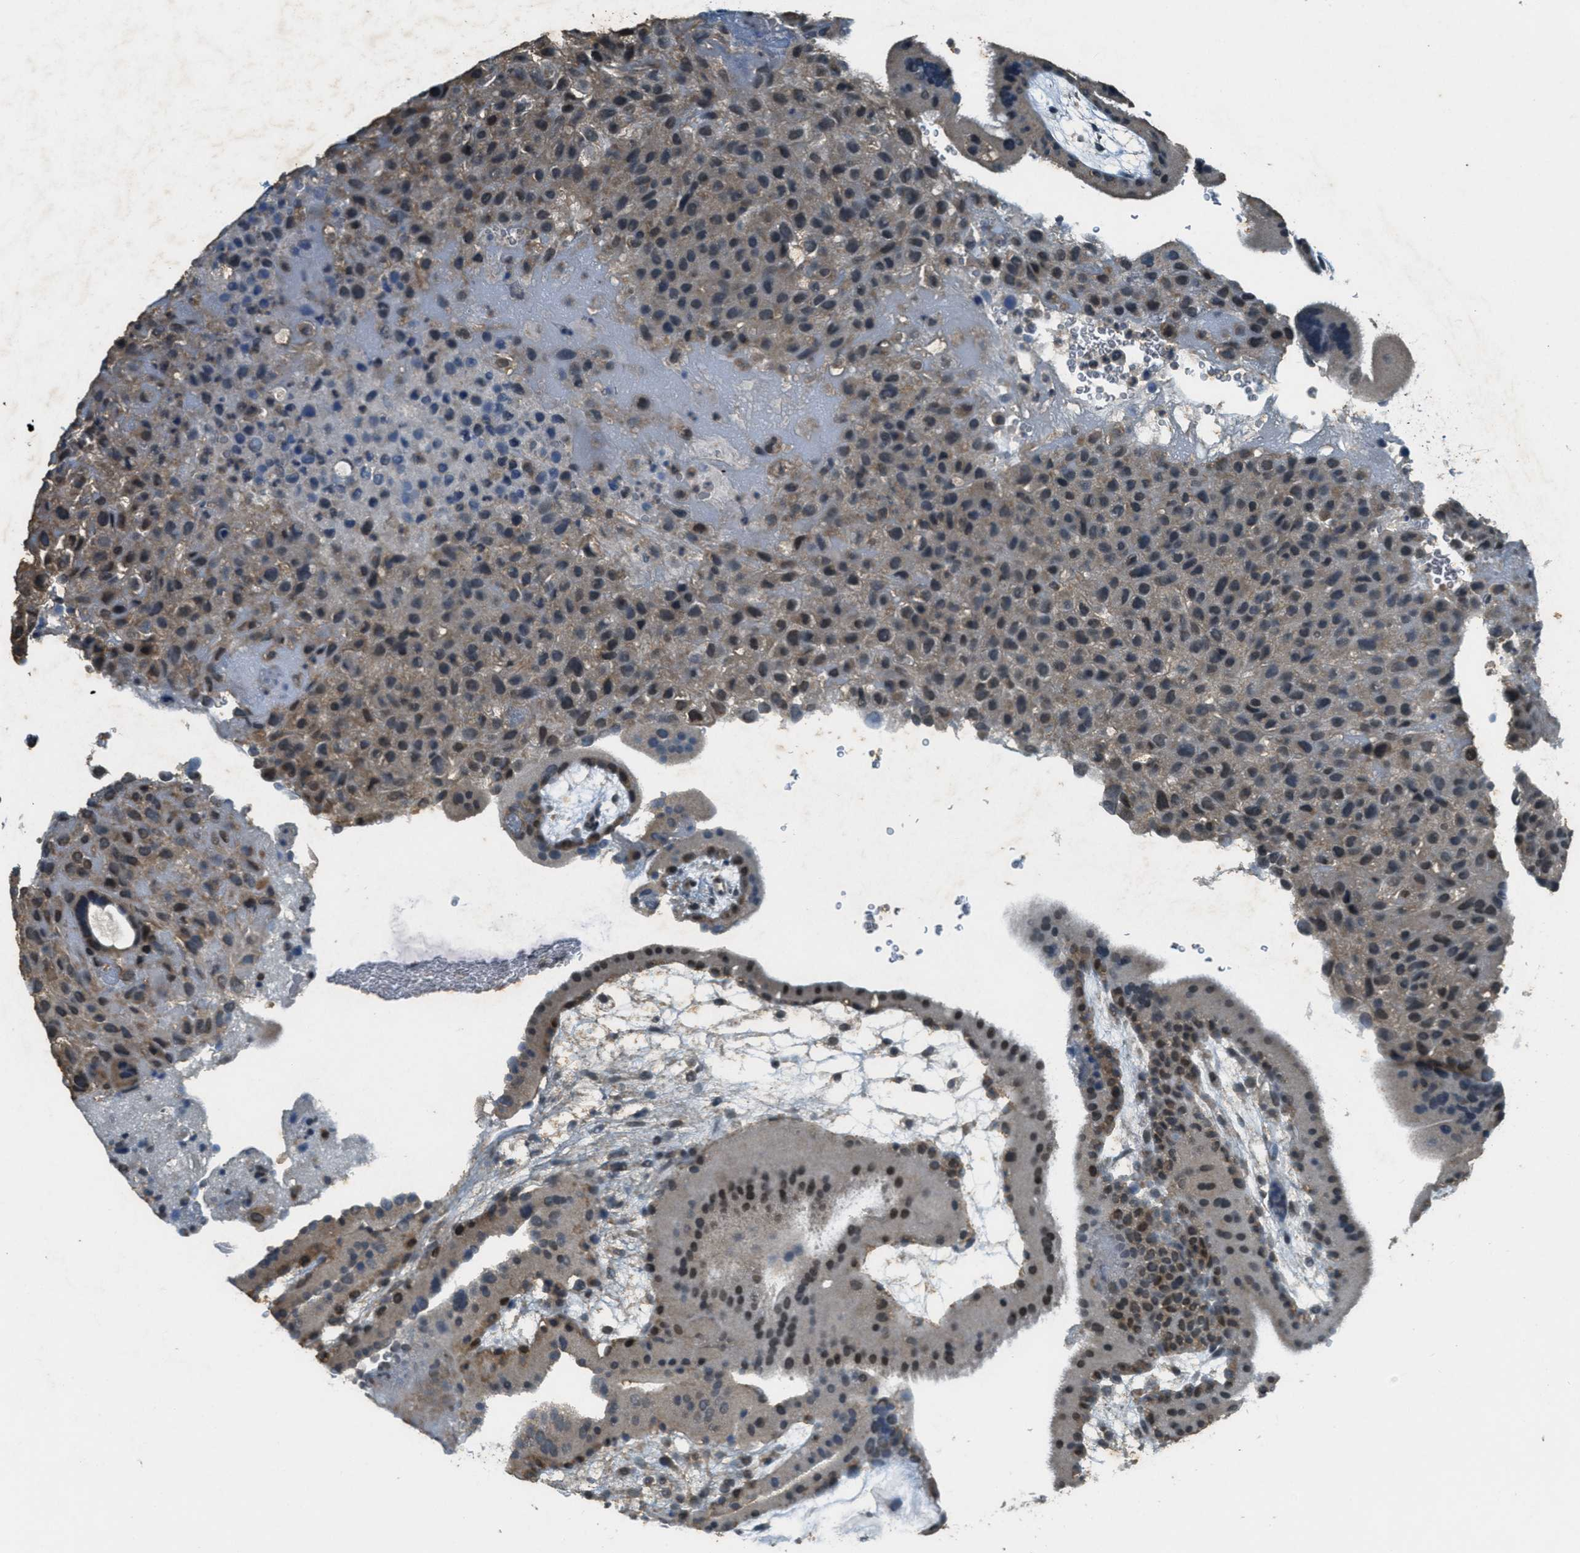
{"staining": {"intensity": "moderate", "quantity": ">75%", "location": "cytoplasmic/membranous,nuclear"}, "tissue": "placenta", "cell_type": "Decidual cells", "image_type": "normal", "snomed": [{"axis": "morphology", "description": "Normal tissue, NOS"}, {"axis": "topography", "description": "Placenta"}], "caption": "Placenta was stained to show a protein in brown. There is medium levels of moderate cytoplasmic/membranous,nuclear expression in about >75% of decidual cells.", "gene": "TCF20", "patient": {"sex": "female", "age": 19}}